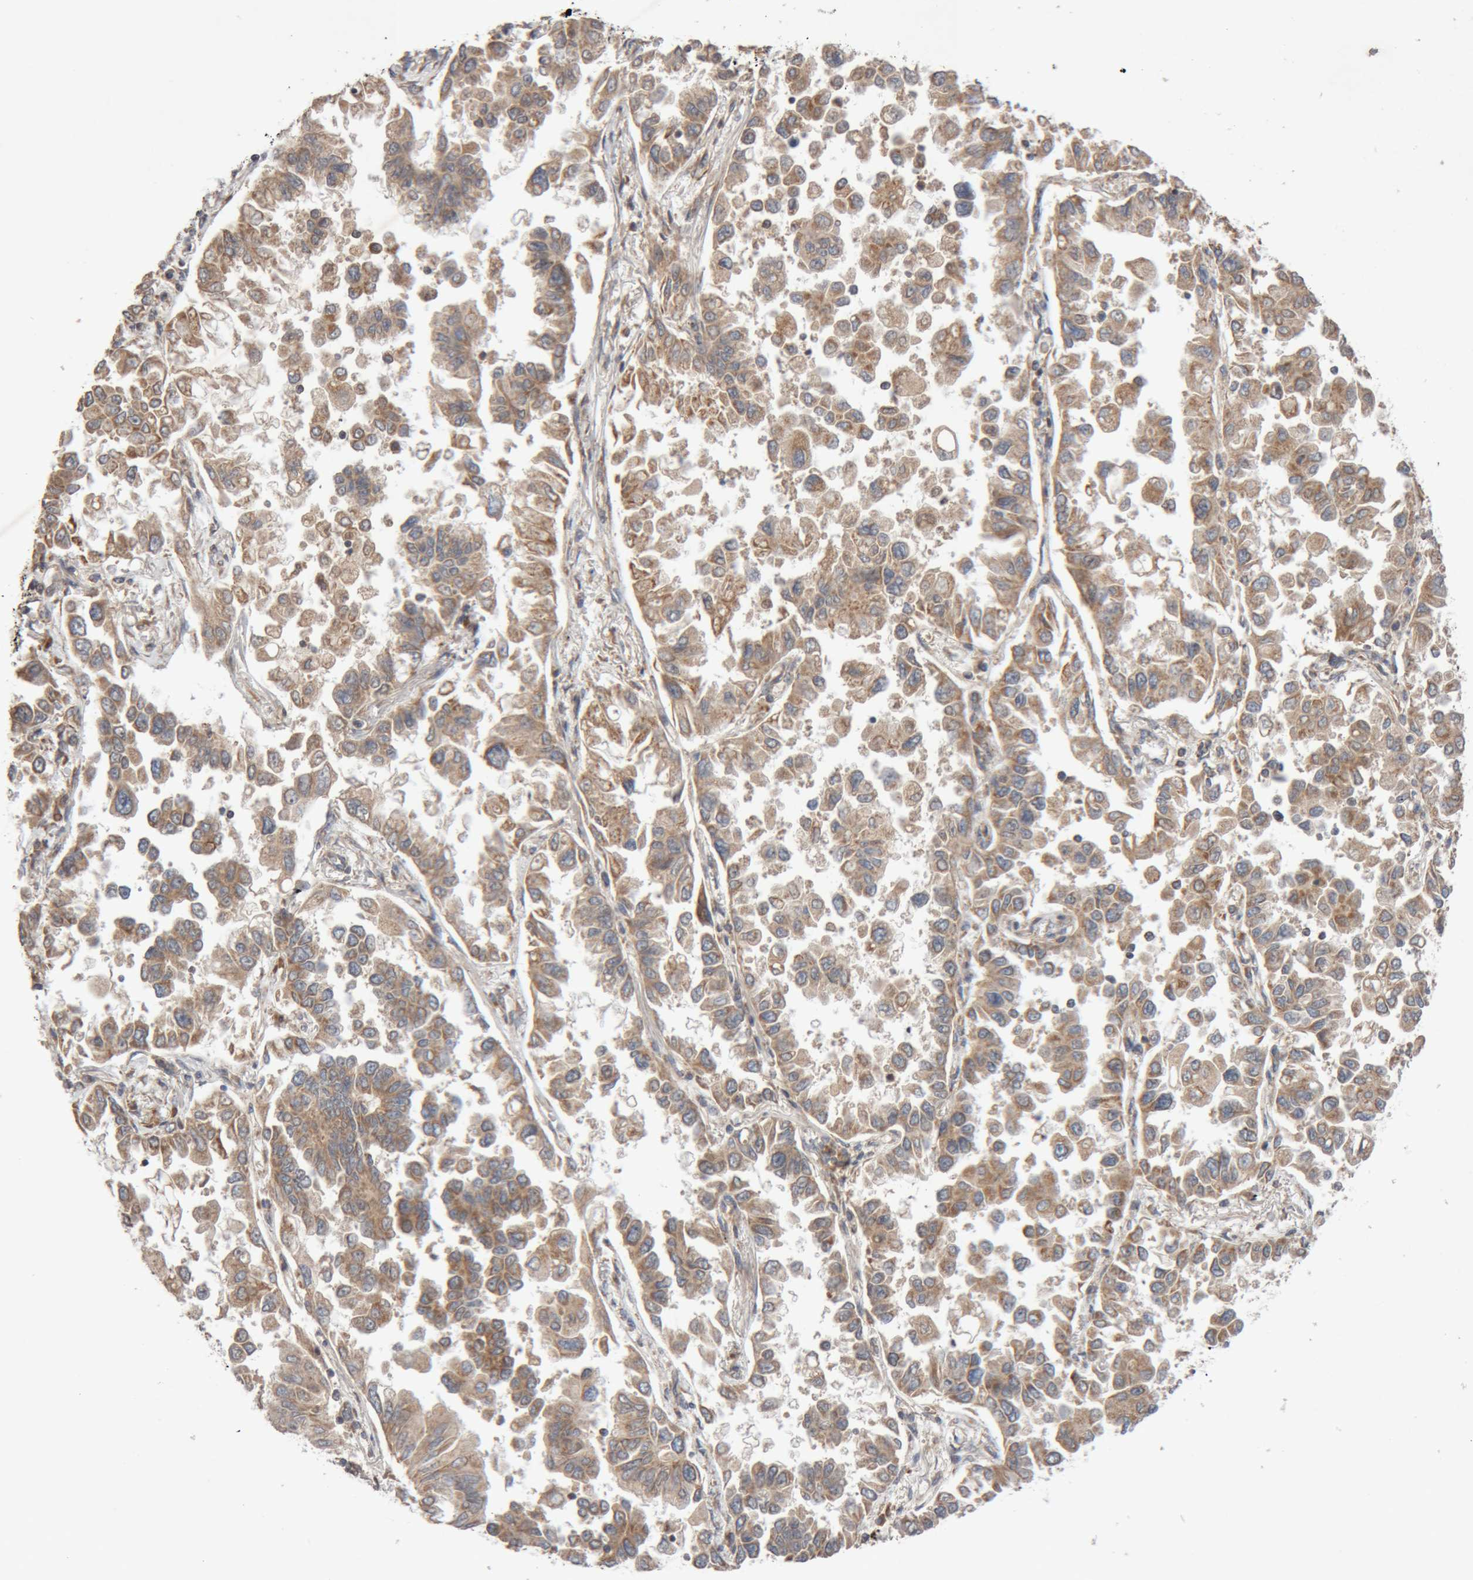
{"staining": {"intensity": "moderate", "quantity": ">75%", "location": "cytoplasmic/membranous"}, "tissue": "lung cancer", "cell_type": "Tumor cells", "image_type": "cancer", "snomed": [{"axis": "morphology", "description": "Adenocarcinoma, NOS"}, {"axis": "topography", "description": "Lung"}], "caption": "Lung cancer stained with immunohistochemistry (IHC) exhibits moderate cytoplasmic/membranous staining in approximately >75% of tumor cells.", "gene": "KIF21B", "patient": {"sex": "female", "age": 67}}